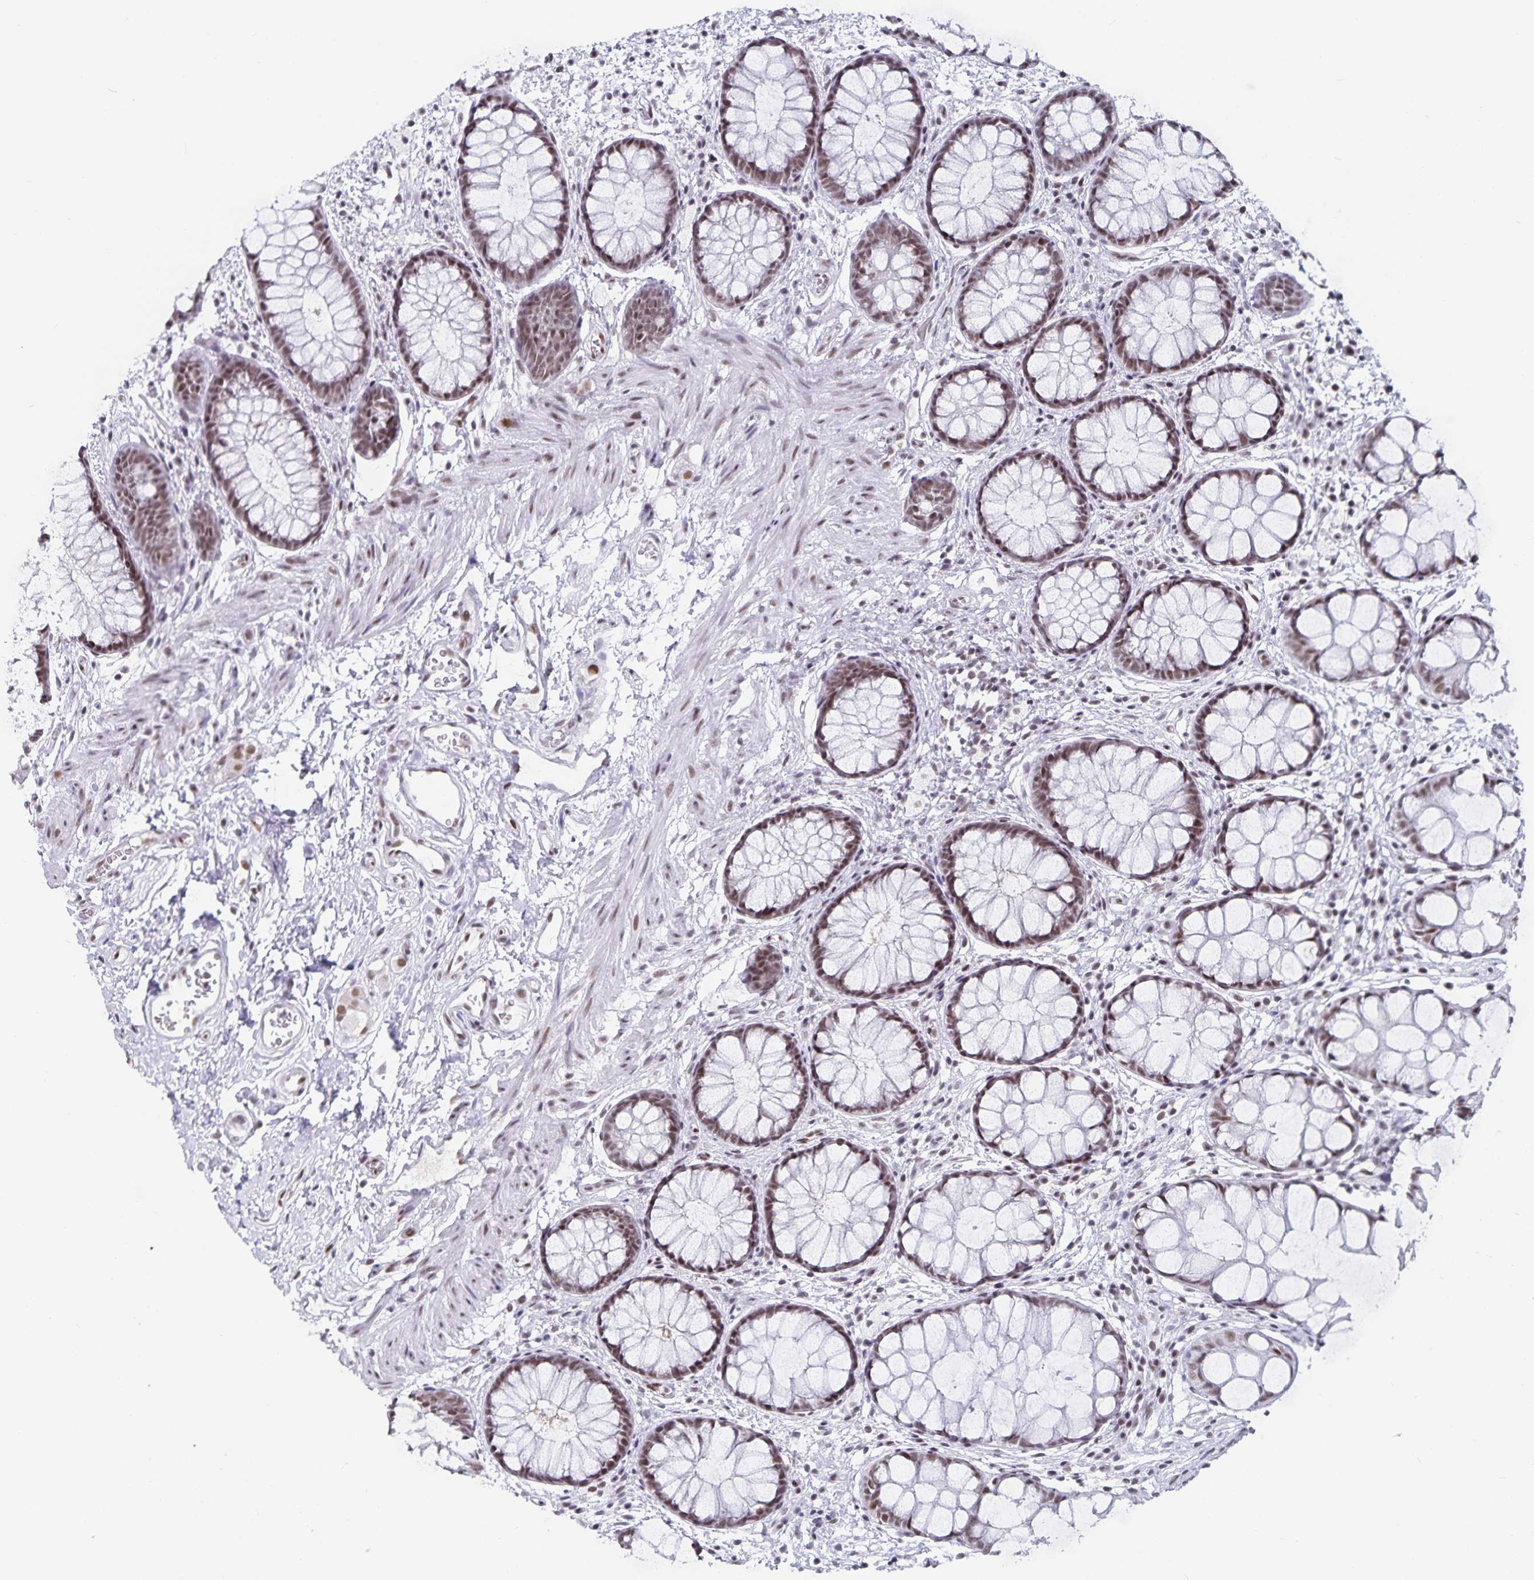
{"staining": {"intensity": "moderate", "quantity": ">75%", "location": "nuclear"}, "tissue": "rectum", "cell_type": "Glandular cells", "image_type": "normal", "snomed": [{"axis": "morphology", "description": "Normal tissue, NOS"}, {"axis": "topography", "description": "Rectum"}], "caption": "Immunohistochemistry staining of unremarkable rectum, which demonstrates medium levels of moderate nuclear staining in approximately >75% of glandular cells indicating moderate nuclear protein staining. The staining was performed using DAB (brown) for protein detection and nuclei were counterstained in hematoxylin (blue).", "gene": "PBX2", "patient": {"sex": "female", "age": 62}}